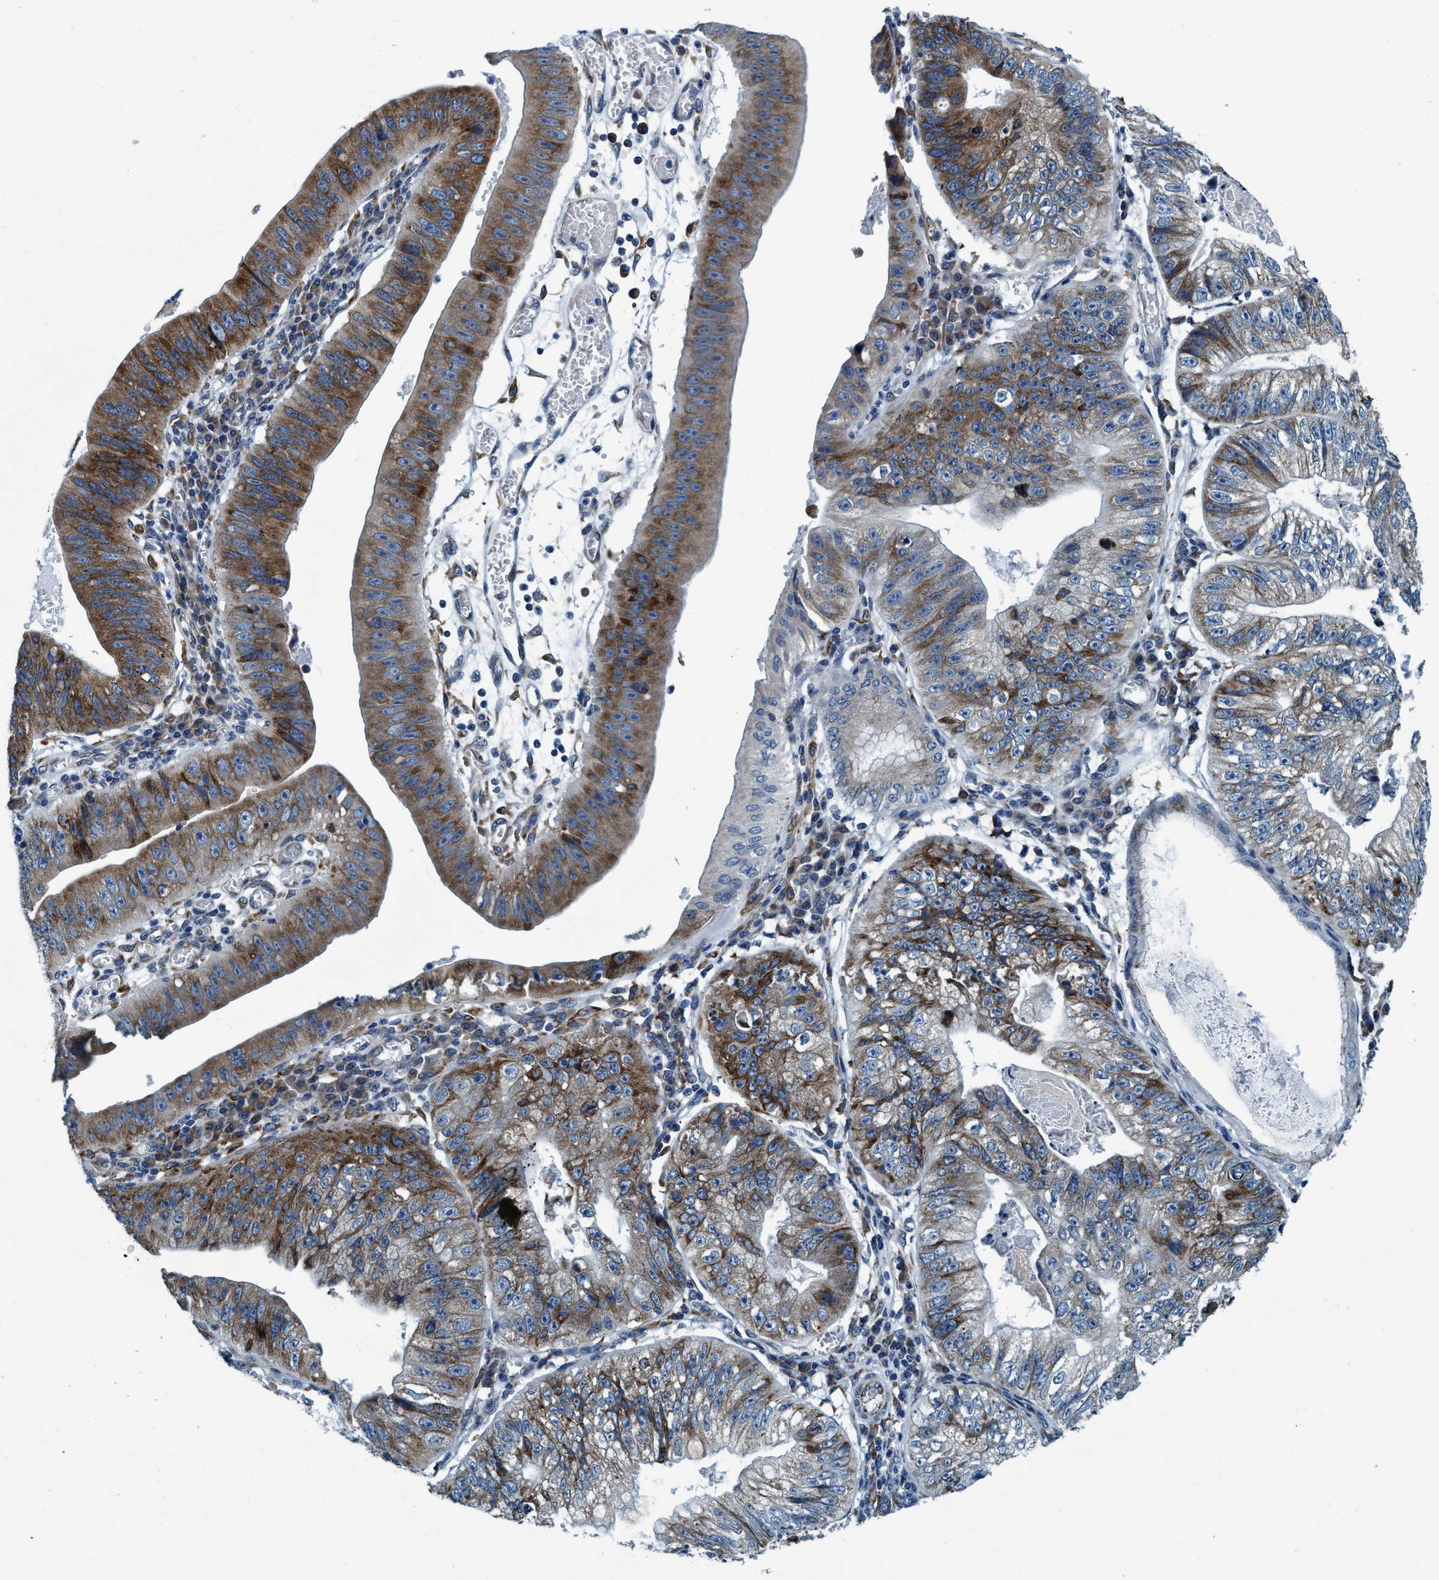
{"staining": {"intensity": "moderate", "quantity": "25%-75%", "location": "cytoplasmic/membranous"}, "tissue": "stomach cancer", "cell_type": "Tumor cells", "image_type": "cancer", "snomed": [{"axis": "morphology", "description": "Adenocarcinoma, NOS"}, {"axis": "topography", "description": "Stomach"}], "caption": "IHC of human stomach adenocarcinoma shows medium levels of moderate cytoplasmic/membranous positivity in about 25%-75% of tumor cells. (DAB = brown stain, brightfield microscopy at high magnification).", "gene": "ARMC9", "patient": {"sex": "male", "age": 59}}